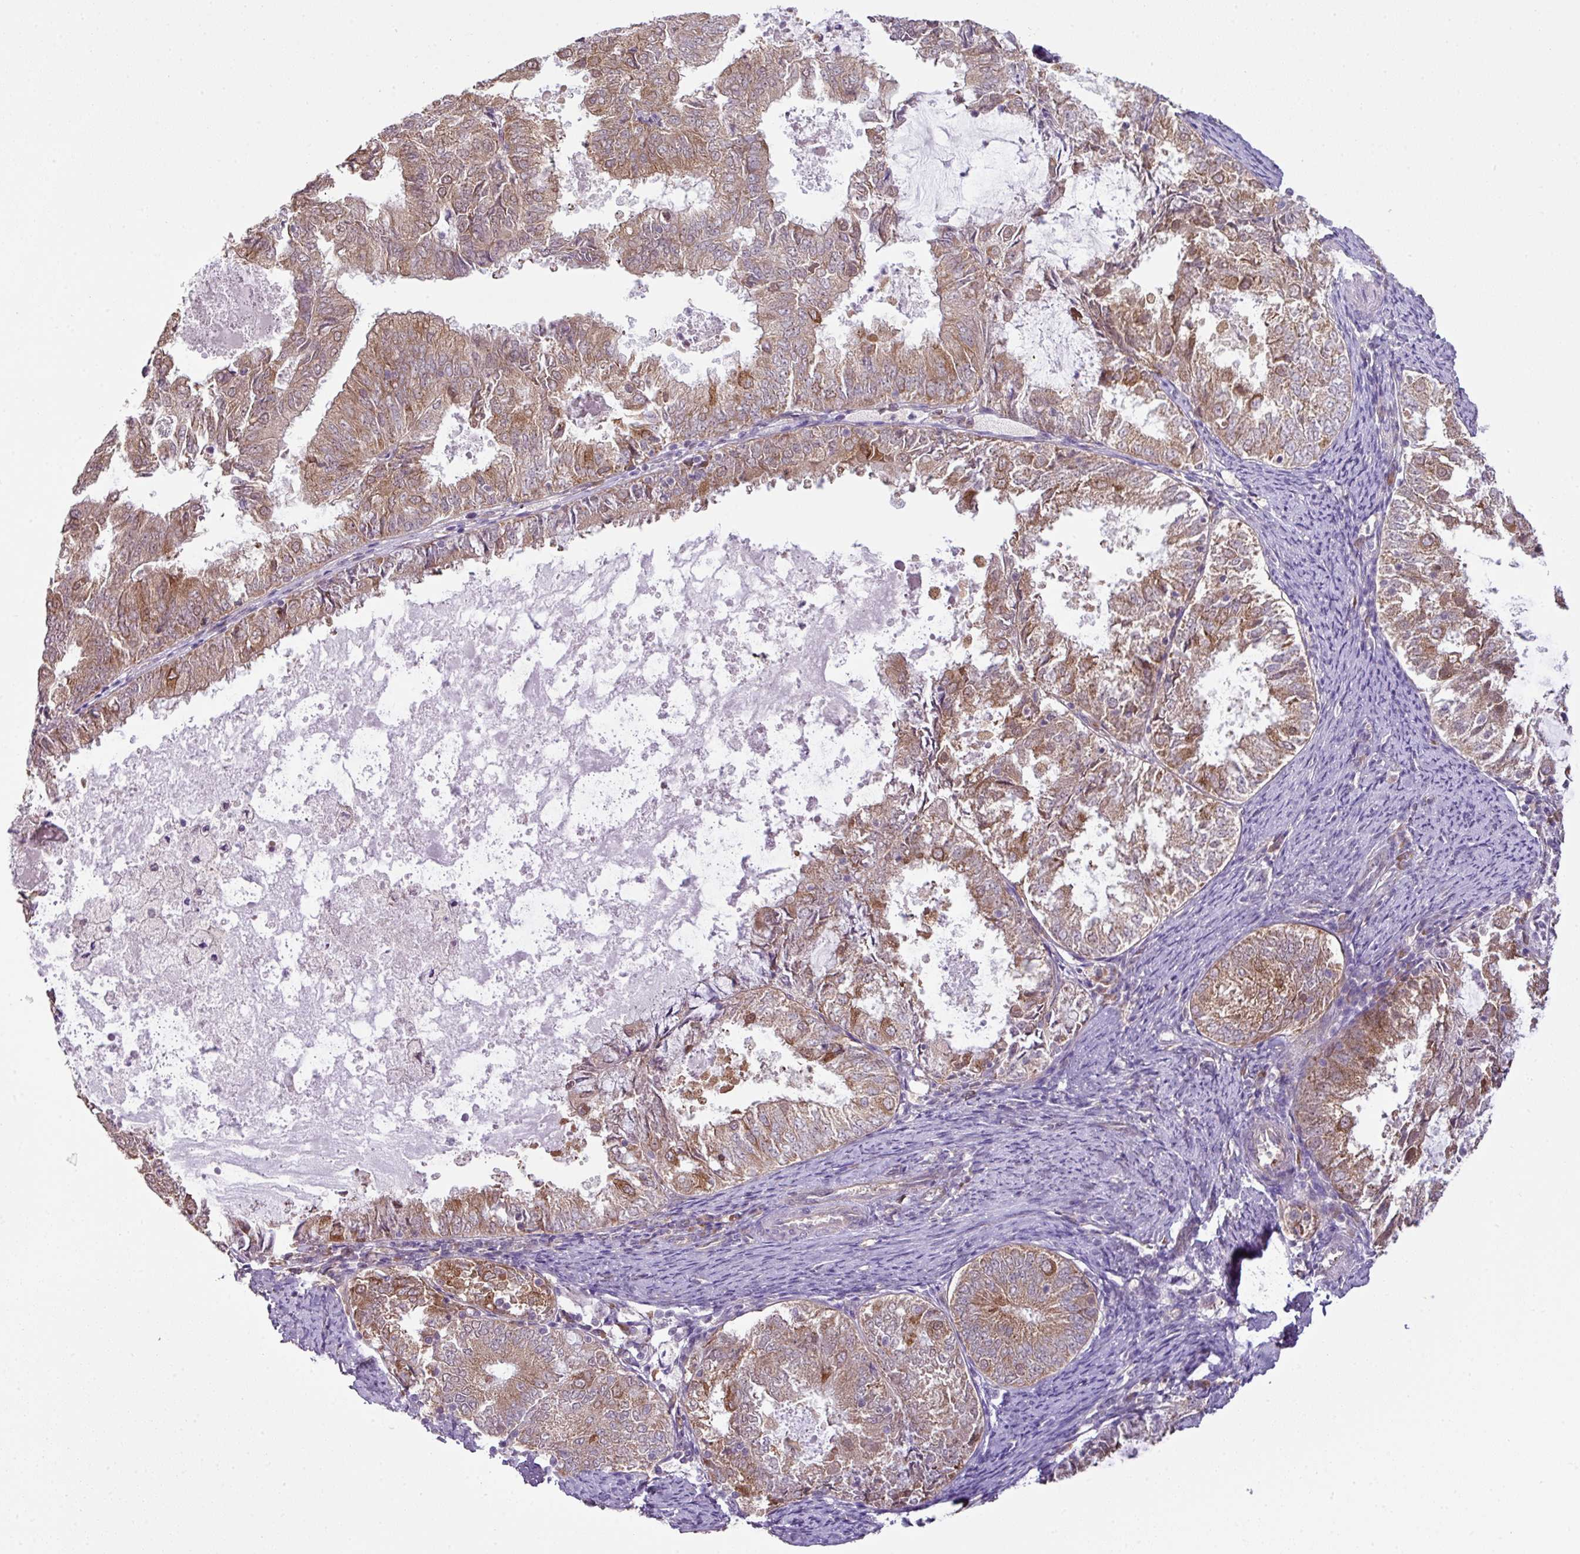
{"staining": {"intensity": "moderate", "quantity": "25%-75%", "location": "cytoplasmic/membranous"}, "tissue": "endometrial cancer", "cell_type": "Tumor cells", "image_type": "cancer", "snomed": [{"axis": "morphology", "description": "Adenocarcinoma, NOS"}, {"axis": "topography", "description": "Endometrium"}], "caption": "Protein staining of endometrial adenocarcinoma tissue demonstrates moderate cytoplasmic/membranous staining in about 25%-75% of tumor cells.", "gene": "DNAAF4", "patient": {"sex": "female", "age": 57}}